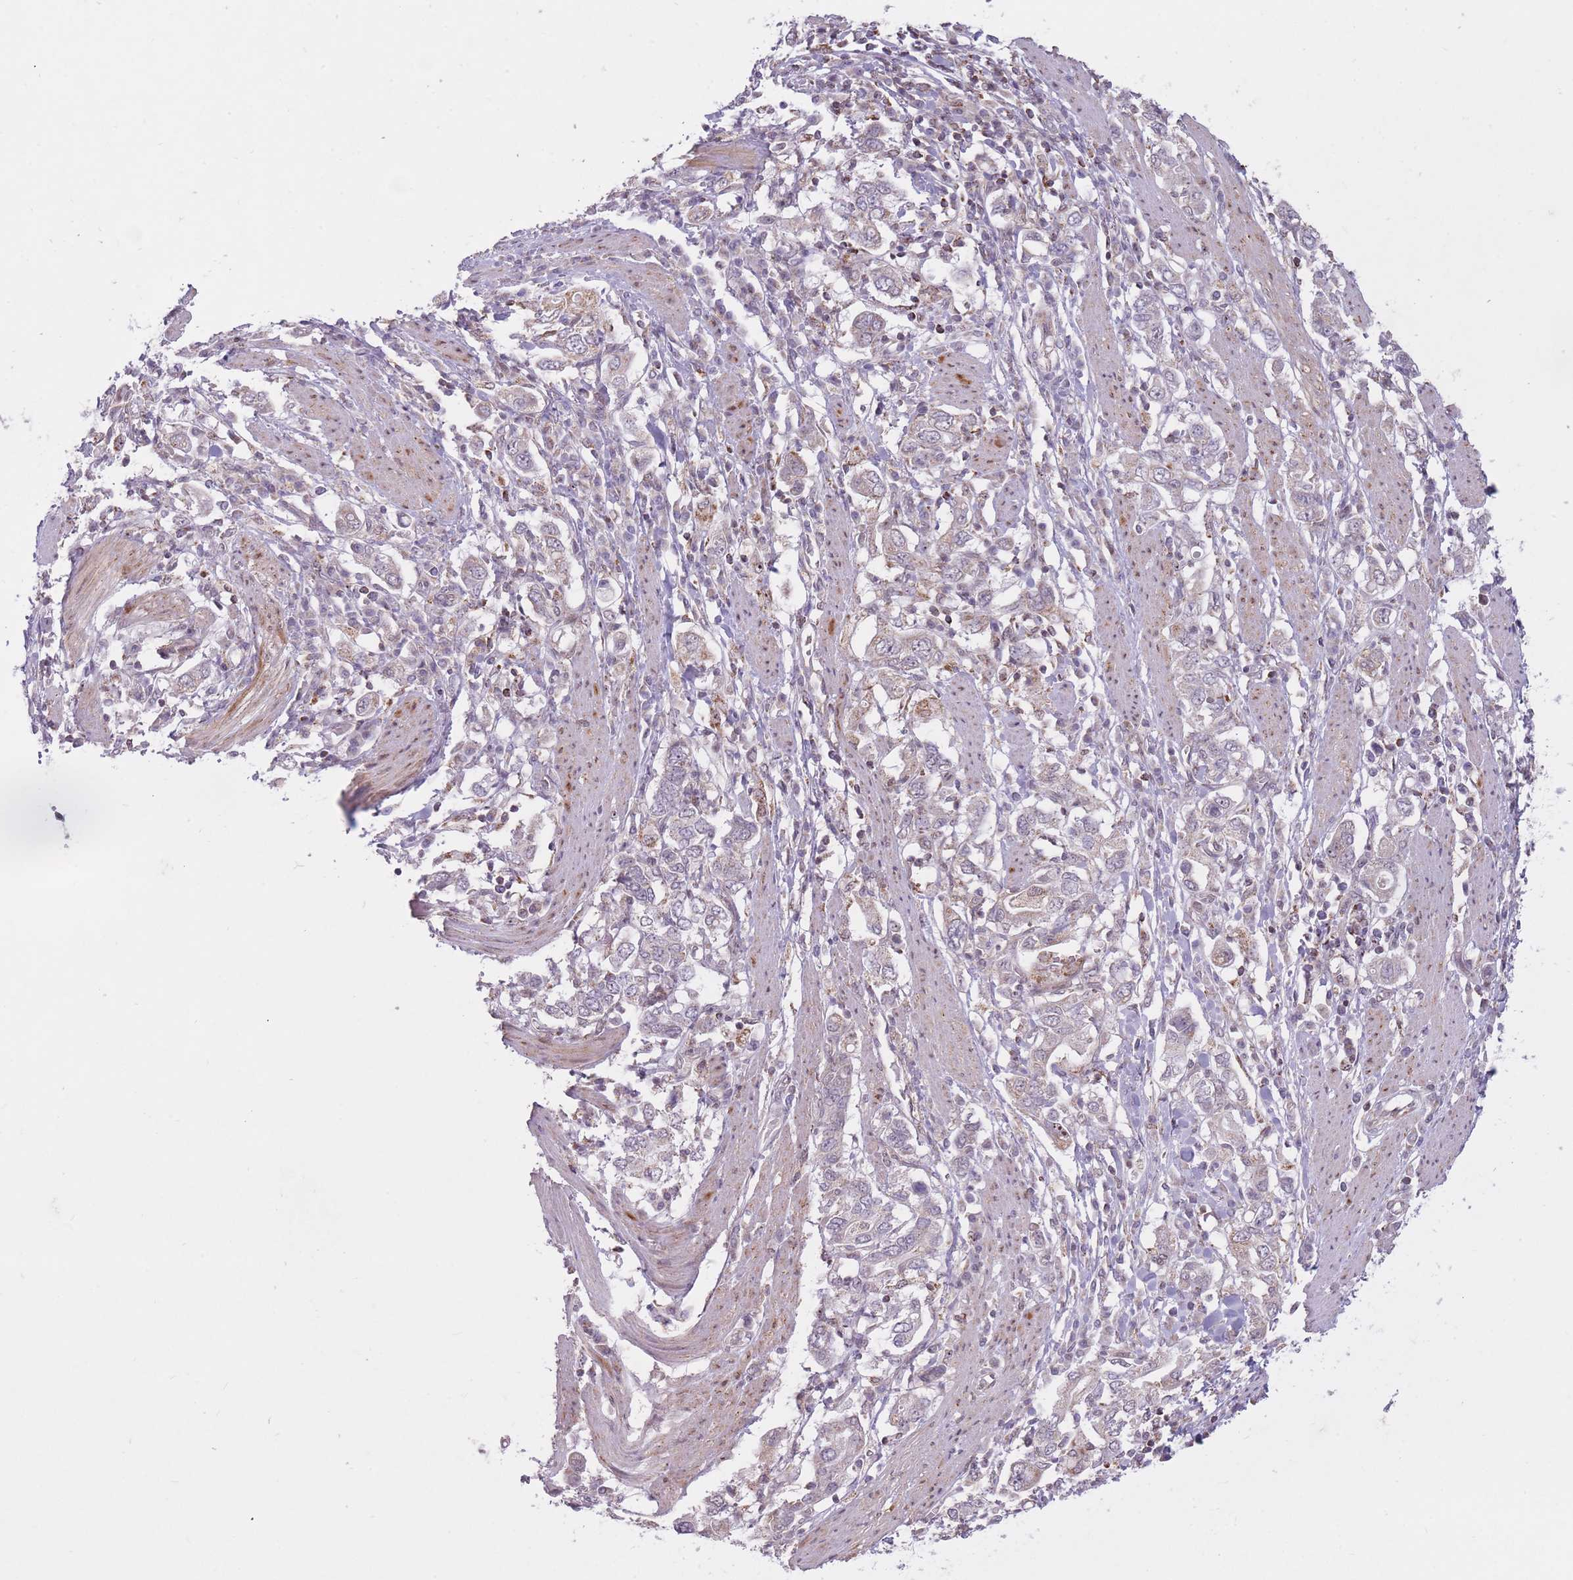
{"staining": {"intensity": "negative", "quantity": "none", "location": "none"}, "tissue": "stomach cancer", "cell_type": "Tumor cells", "image_type": "cancer", "snomed": [{"axis": "morphology", "description": "Adenocarcinoma, NOS"}, {"axis": "topography", "description": "Stomach, upper"}, {"axis": "topography", "description": "Stomach"}], "caption": "An IHC micrograph of stomach adenocarcinoma is shown. There is no staining in tumor cells of stomach adenocarcinoma. (DAB (3,3'-diaminobenzidine) IHC, high magnification).", "gene": "DPYSL4", "patient": {"sex": "male", "age": 62}}